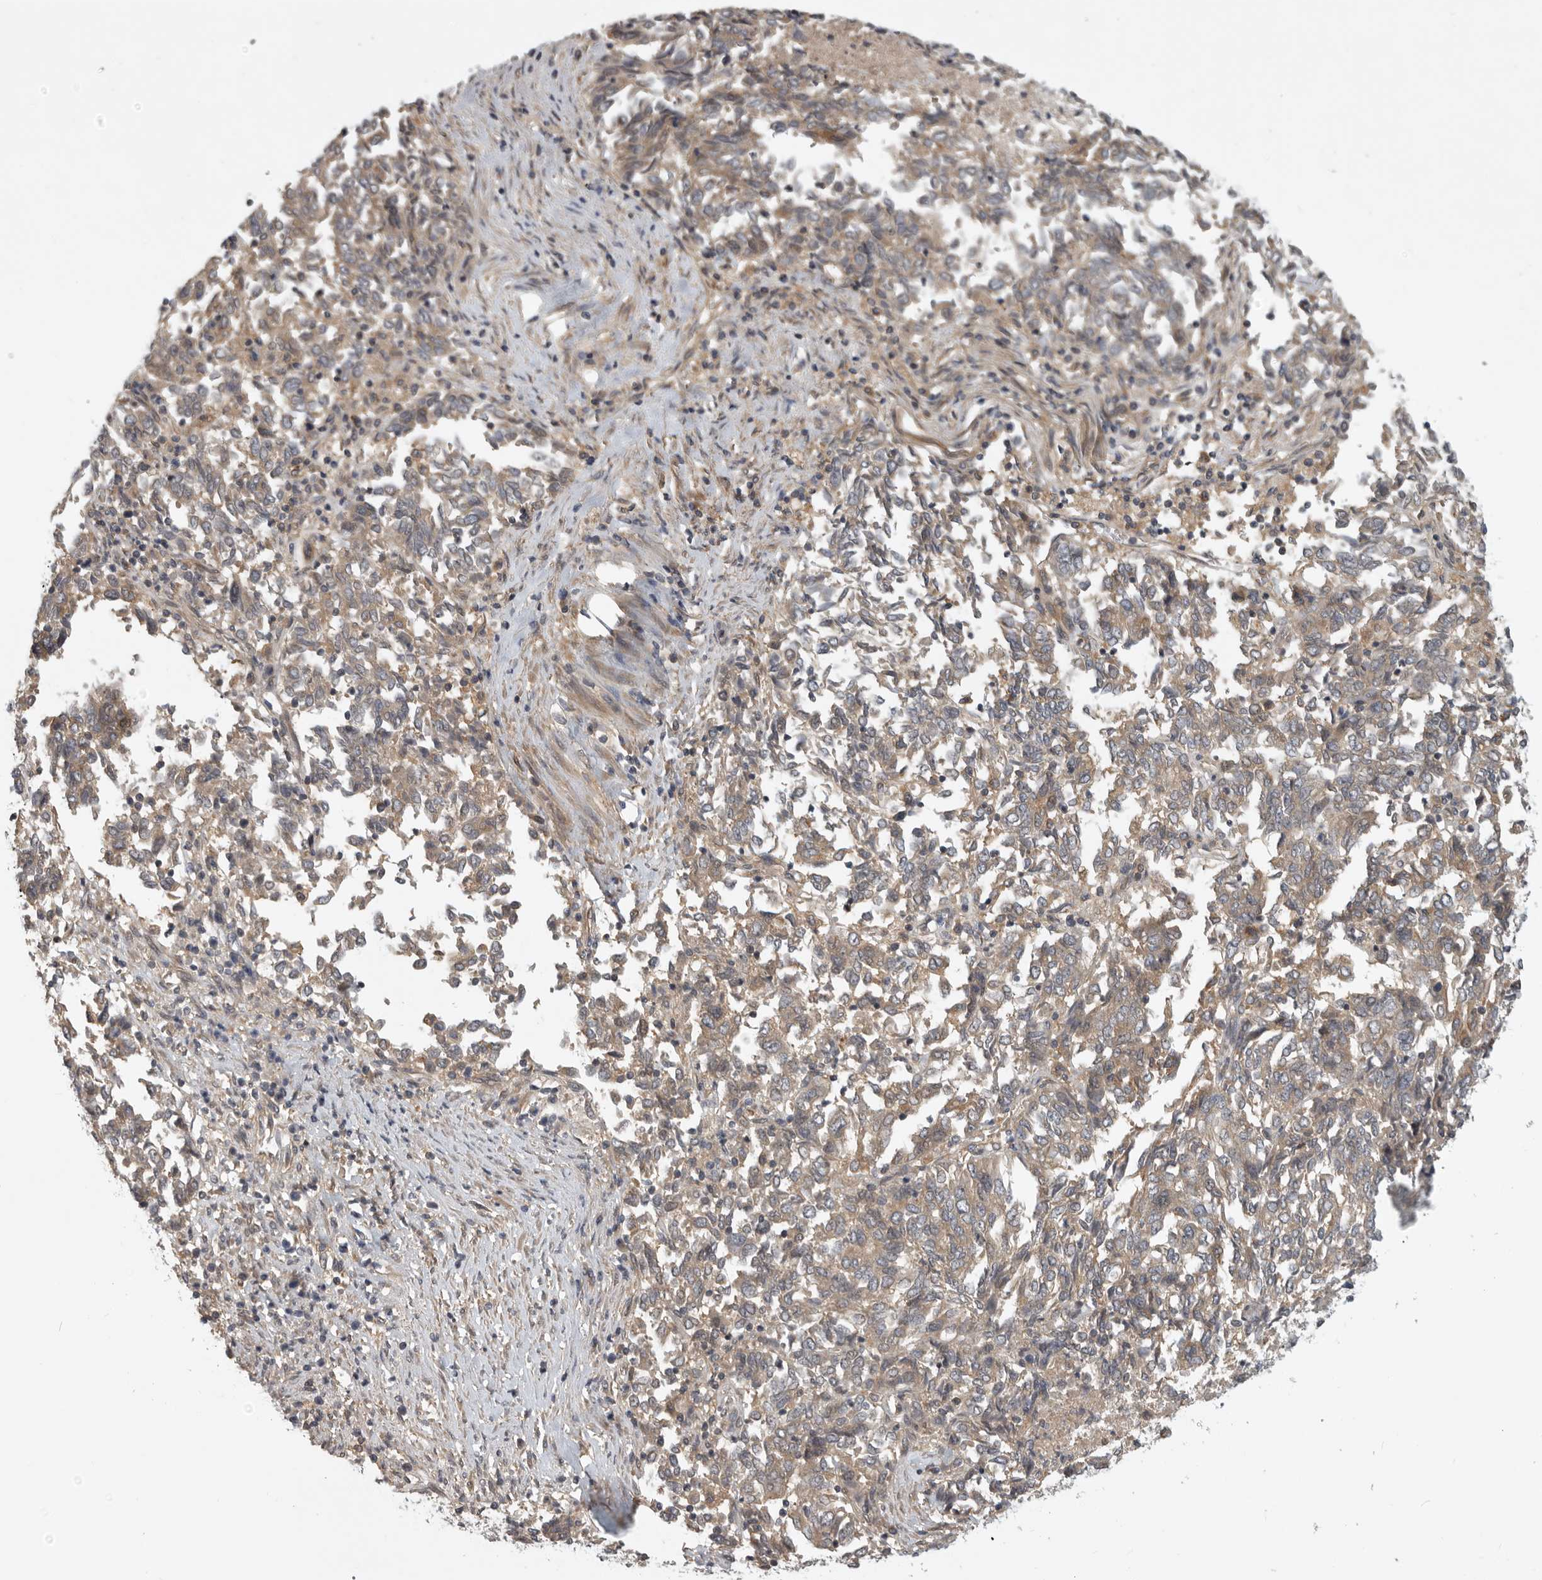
{"staining": {"intensity": "weak", "quantity": ">75%", "location": "cytoplasmic/membranous"}, "tissue": "endometrial cancer", "cell_type": "Tumor cells", "image_type": "cancer", "snomed": [{"axis": "morphology", "description": "Adenocarcinoma, NOS"}, {"axis": "topography", "description": "Endometrium"}], "caption": "The photomicrograph exhibits staining of endometrial cancer (adenocarcinoma), revealing weak cytoplasmic/membranous protein expression (brown color) within tumor cells.", "gene": "CUEDC1", "patient": {"sex": "female", "age": 80}}